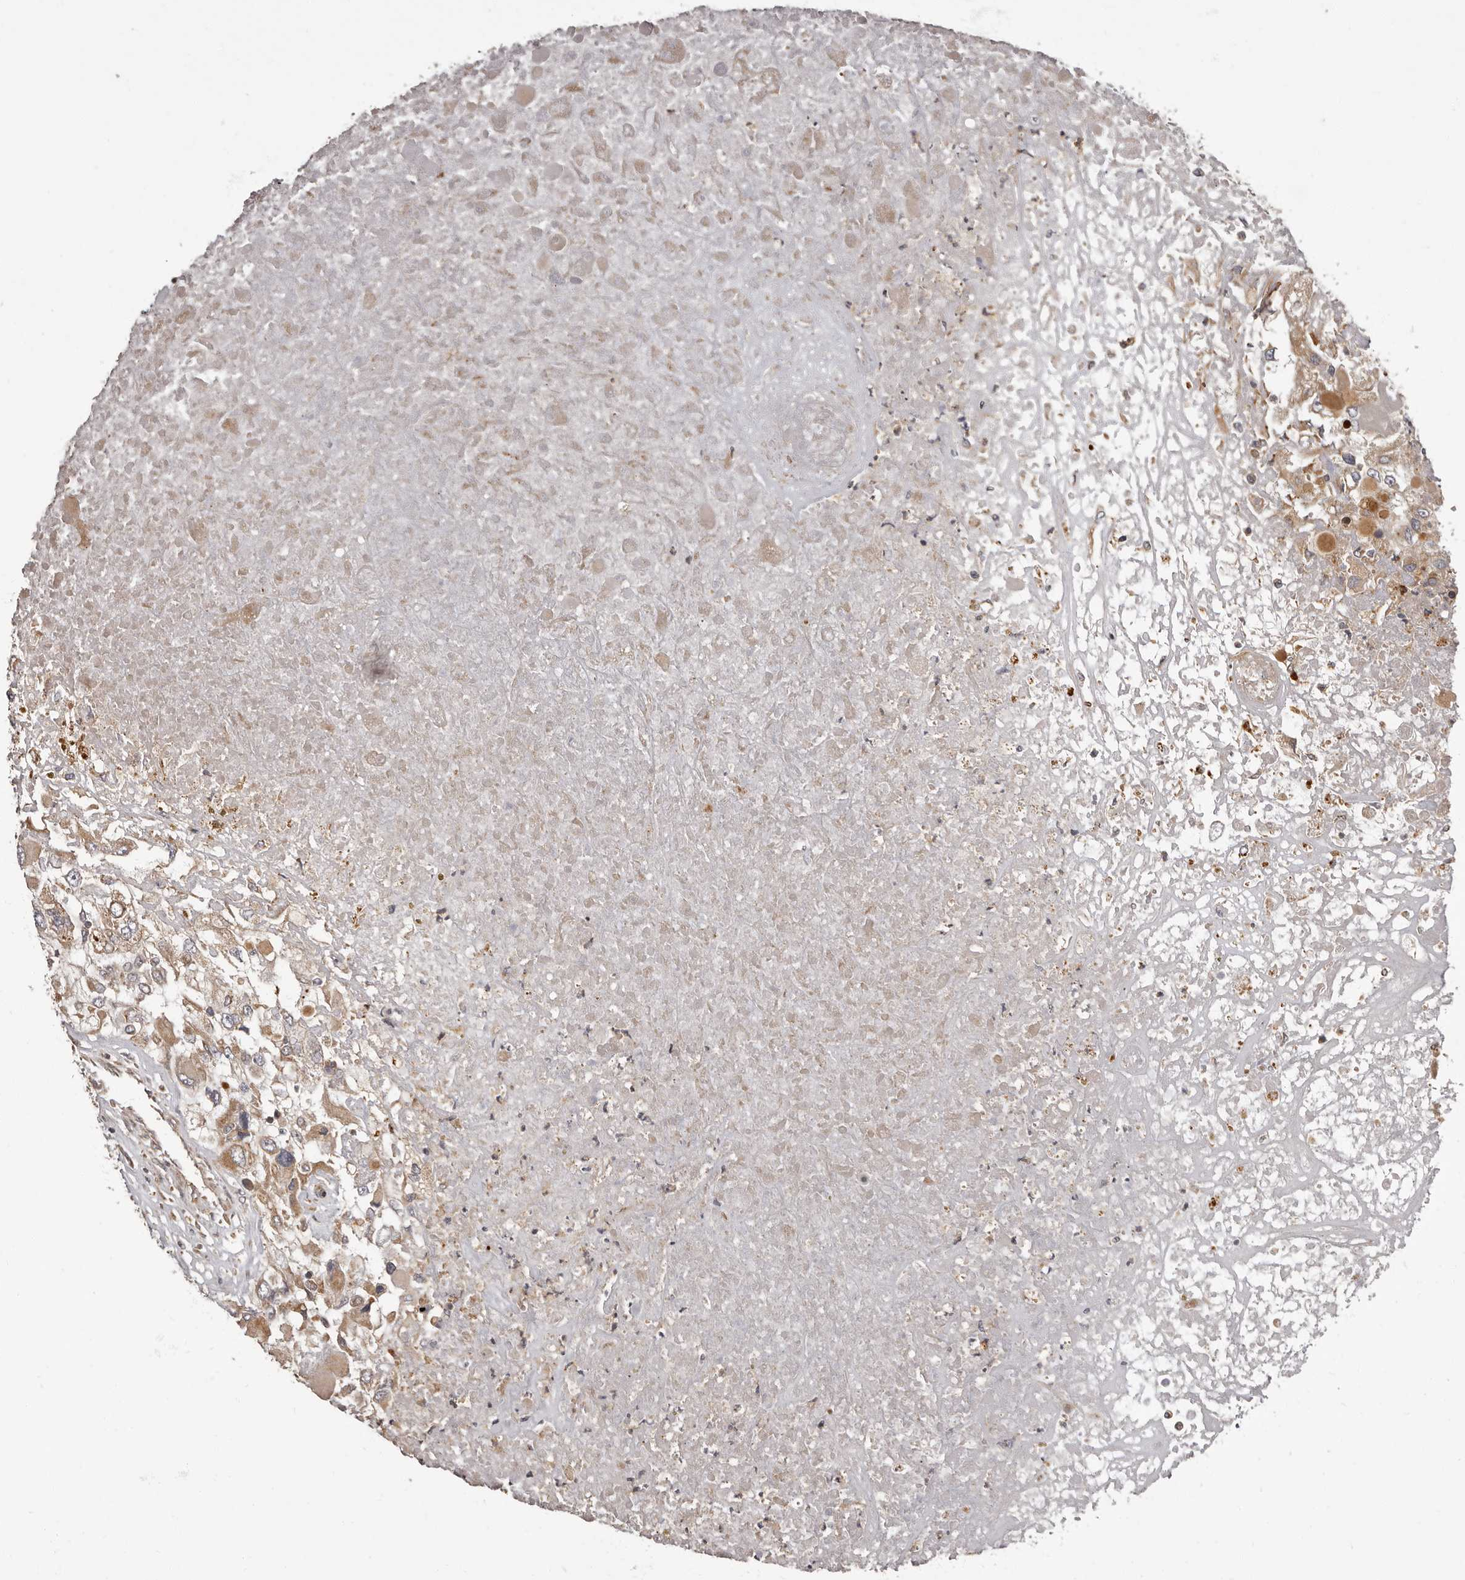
{"staining": {"intensity": "weak", "quantity": ">75%", "location": "cytoplasmic/membranous"}, "tissue": "renal cancer", "cell_type": "Tumor cells", "image_type": "cancer", "snomed": [{"axis": "morphology", "description": "Adenocarcinoma, NOS"}, {"axis": "topography", "description": "Kidney"}], "caption": "Weak cytoplasmic/membranous expression is seen in about >75% of tumor cells in adenocarcinoma (renal).", "gene": "ADCY2", "patient": {"sex": "female", "age": 52}}